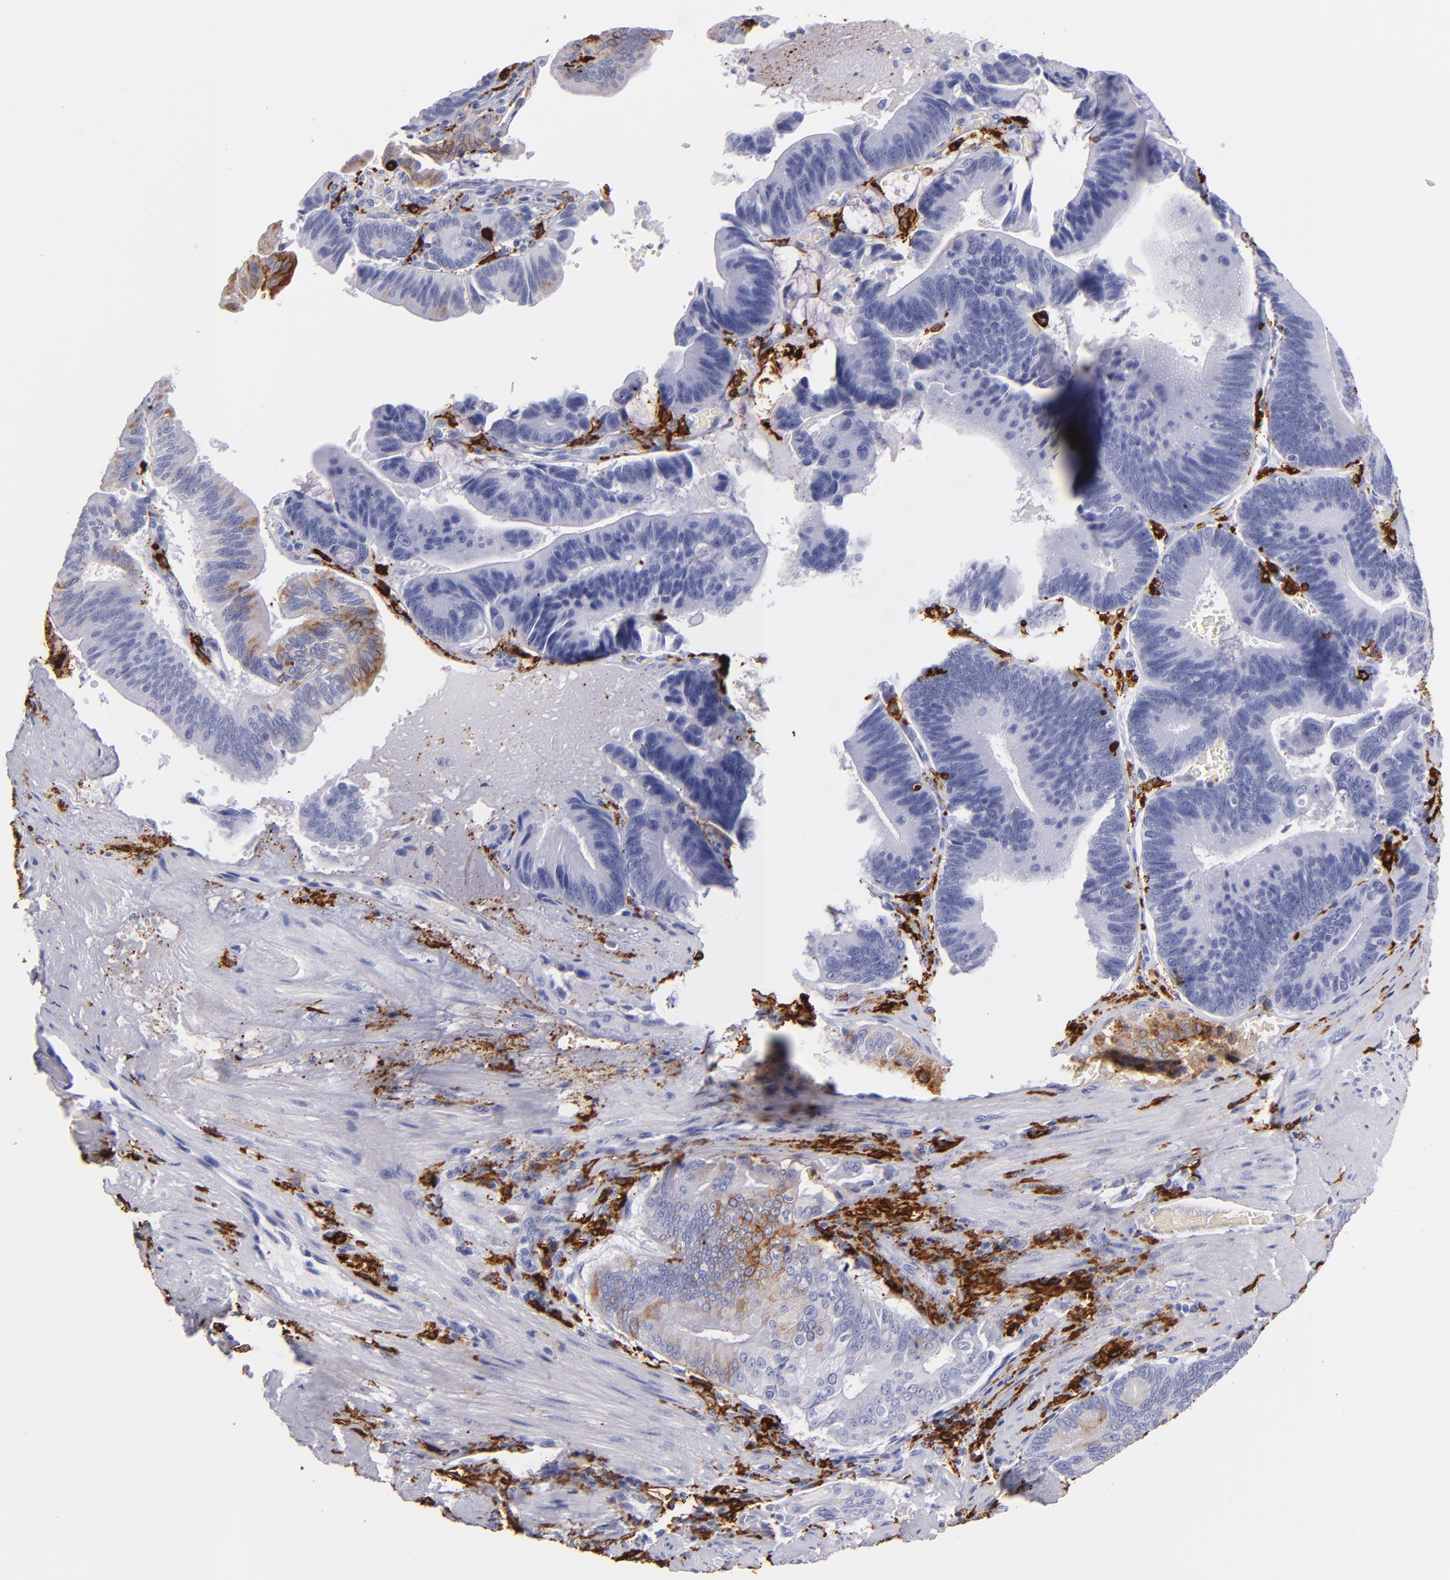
{"staining": {"intensity": "moderate", "quantity": "25%-75%", "location": "cytoplasmic/membranous"}, "tissue": "pancreatic cancer", "cell_type": "Tumor cells", "image_type": "cancer", "snomed": [{"axis": "morphology", "description": "Adenocarcinoma, NOS"}, {"axis": "topography", "description": "Pancreas"}], "caption": "Pancreatic adenocarcinoma tissue reveals moderate cytoplasmic/membranous expression in approximately 25%-75% of tumor cells, visualized by immunohistochemistry. The staining was performed using DAB to visualize the protein expression in brown, while the nuclei were stained in blue with hematoxylin (Magnification: 20x).", "gene": "HLA-DRA", "patient": {"sex": "male", "age": 82}}